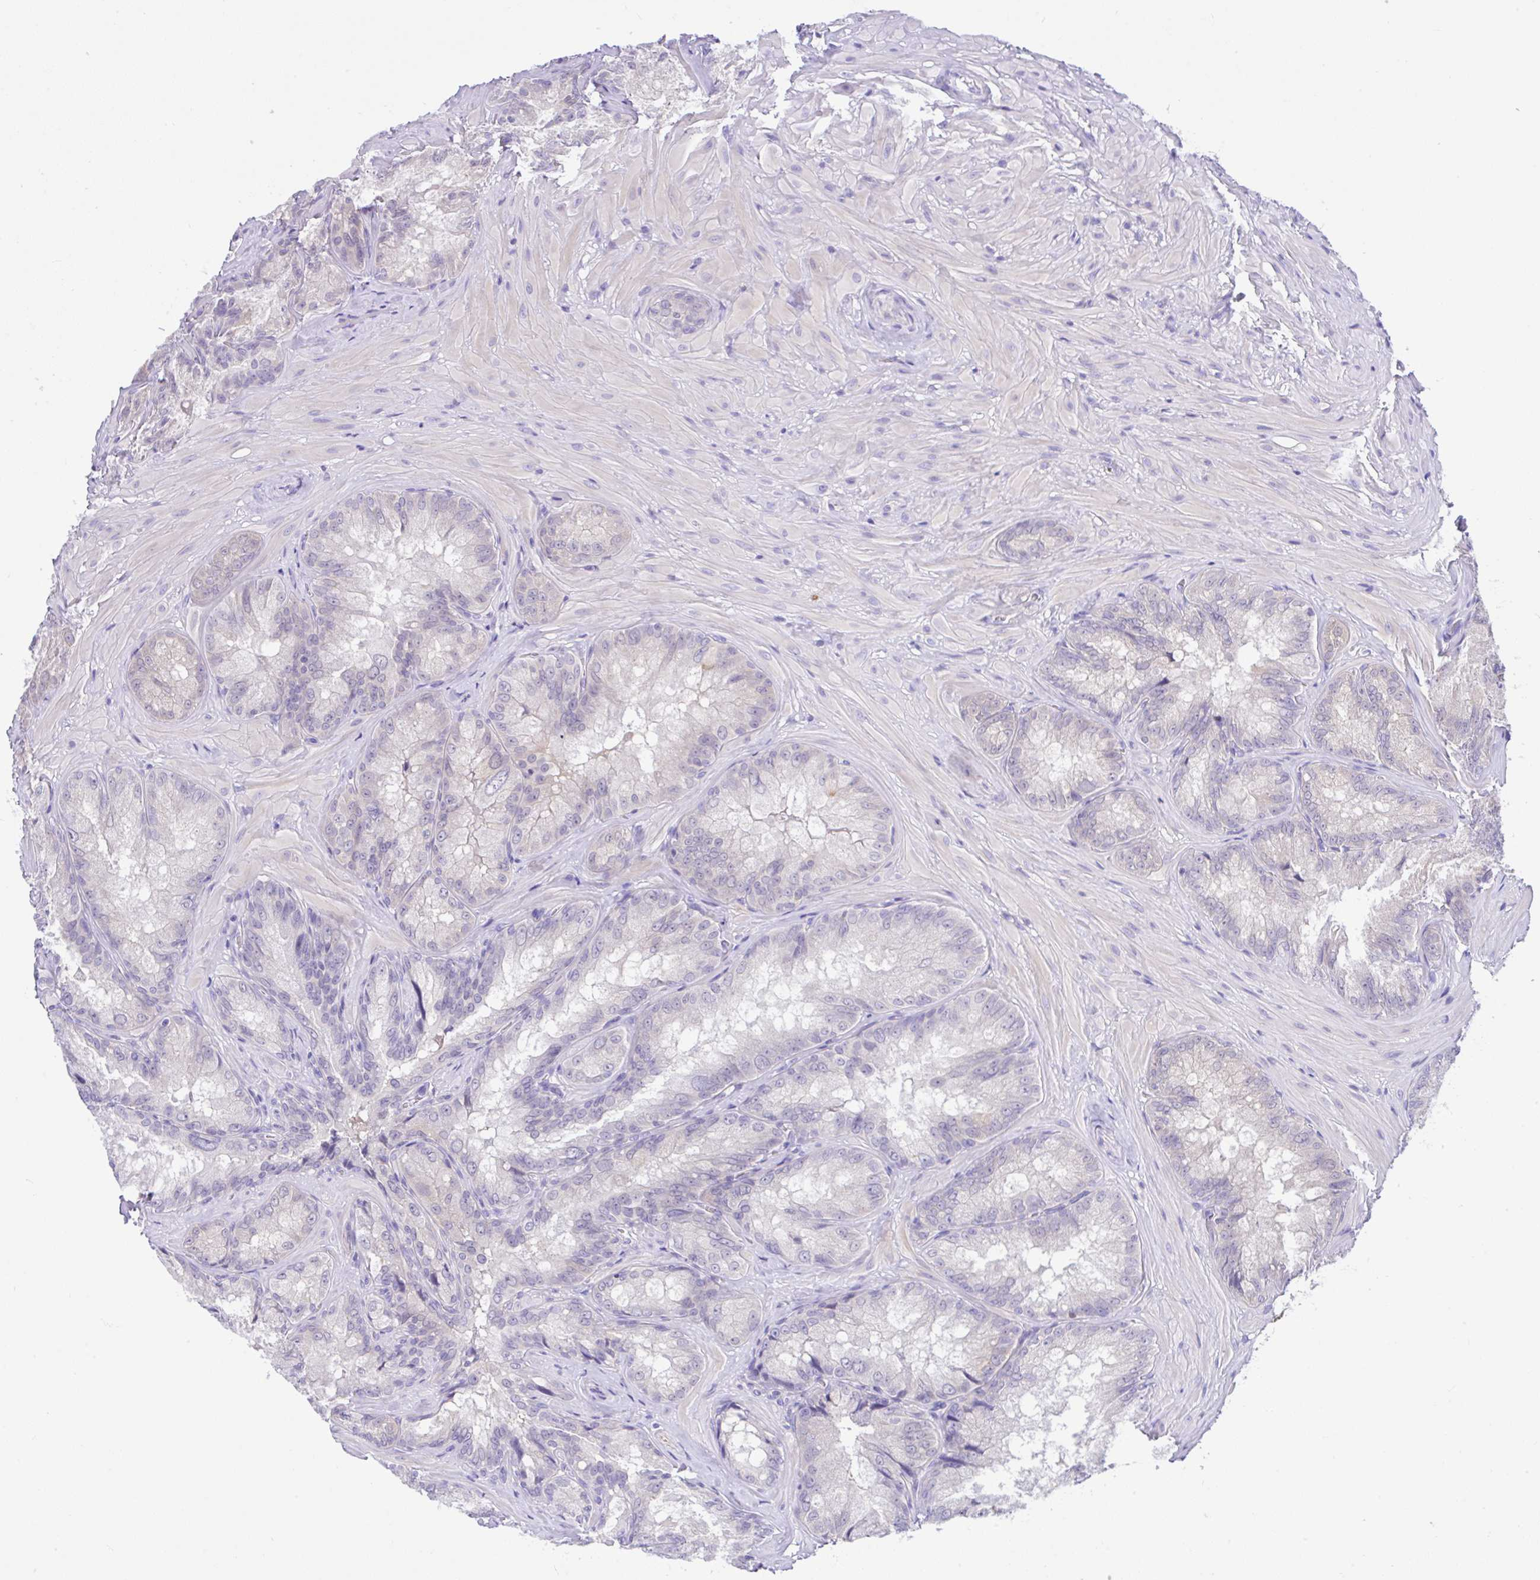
{"staining": {"intensity": "negative", "quantity": "none", "location": "none"}, "tissue": "seminal vesicle", "cell_type": "Glandular cells", "image_type": "normal", "snomed": [{"axis": "morphology", "description": "Normal tissue, NOS"}, {"axis": "topography", "description": "Seminal veicle"}], "caption": "Immunohistochemistry (IHC) of benign seminal vesicle exhibits no expression in glandular cells. (IHC, brightfield microscopy, high magnification).", "gene": "ANO4", "patient": {"sex": "male", "age": 47}}